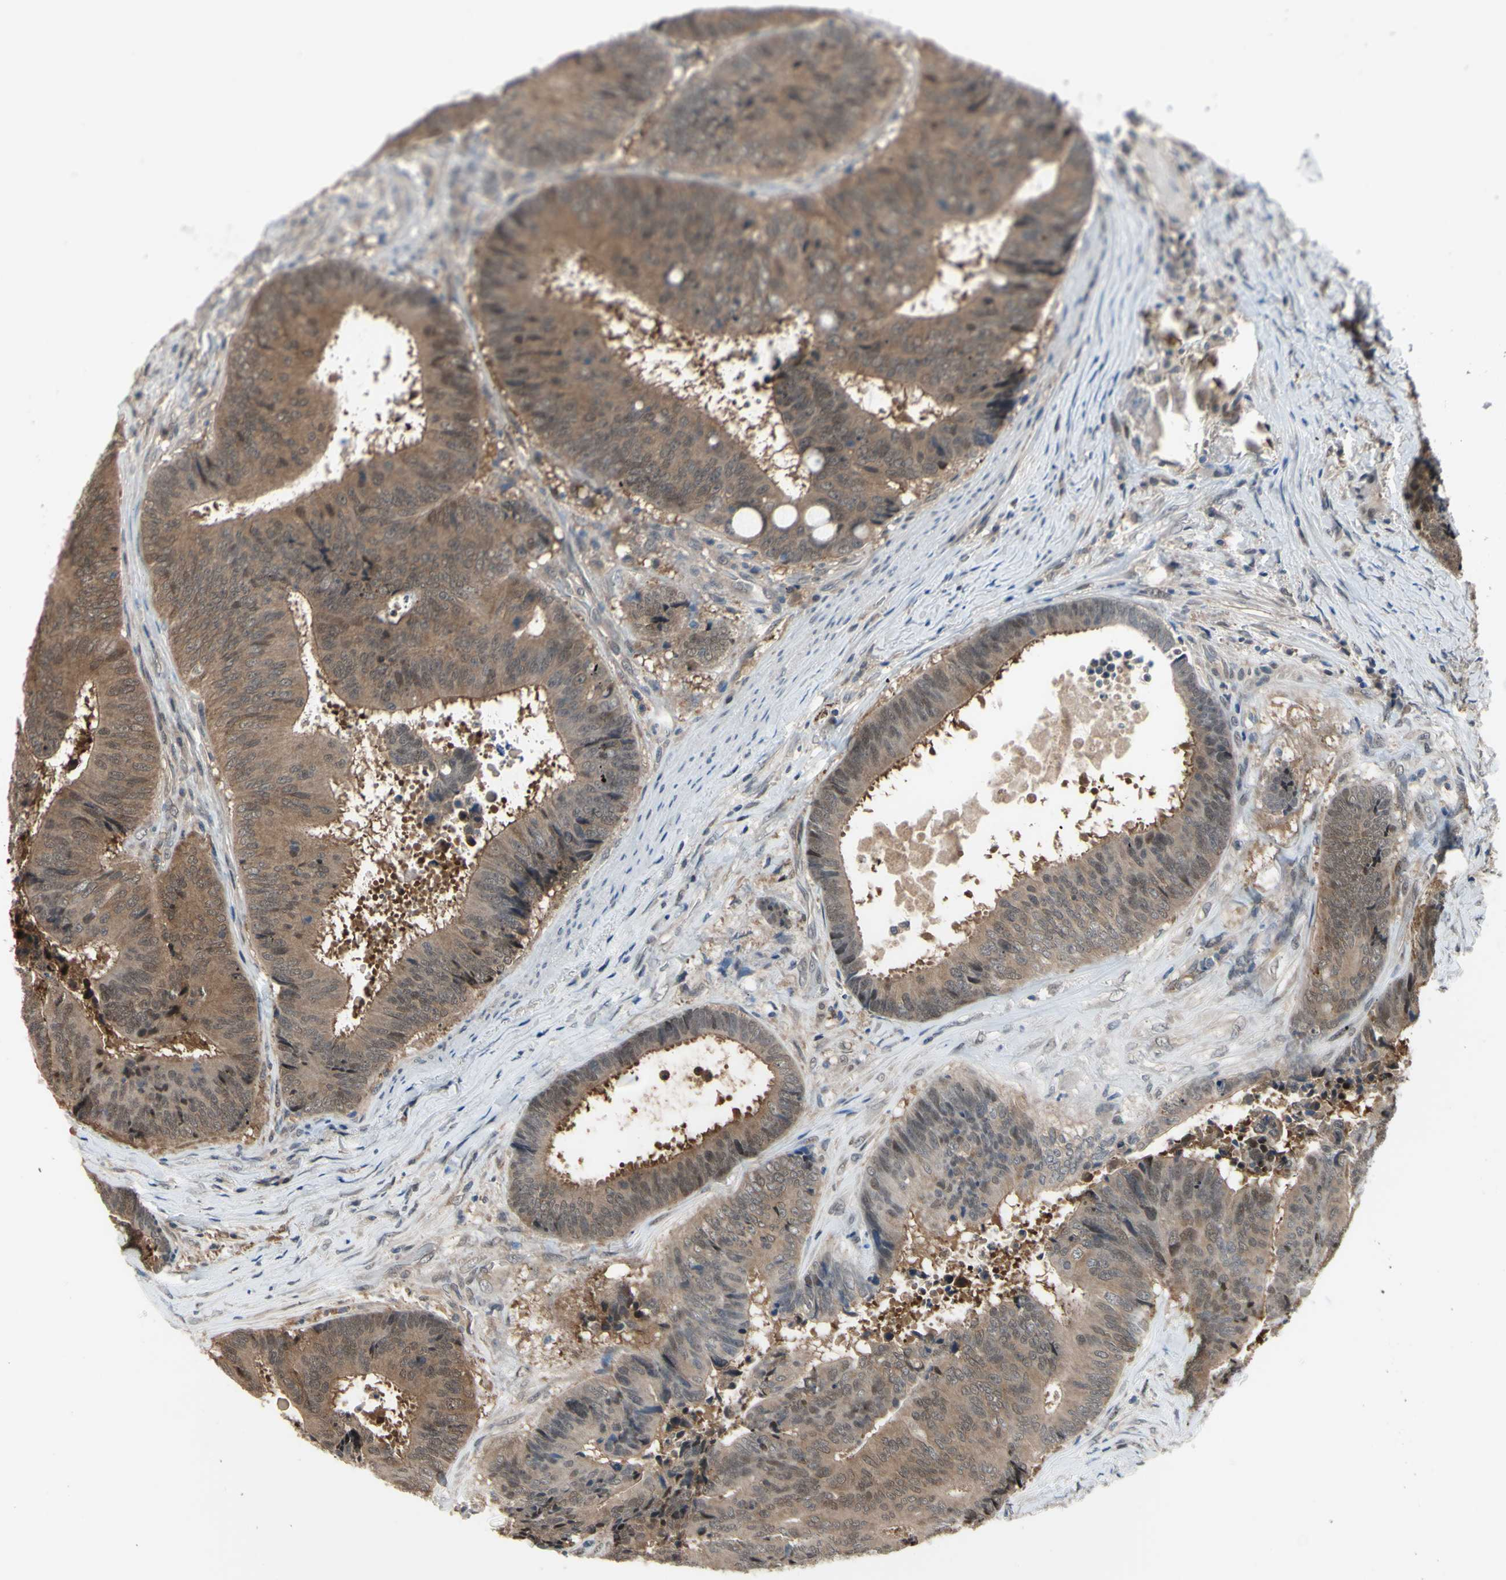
{"staining": {"intensity": "moderate", "quantity": ">75%", "location": "cytoplasmic/membranous,nuclear"}, "tissue": "colorectal cancer", "cell_type": "Tumor cells", "image_type": "cancer", "snomed": [{"axis": "morphology", "description": "Adenocarcinoma, NOS"}, {"axis": "topography", "description": "Rectum"}], "caption": "A brown stain shows moderate cytoplasmic/membranous and nuclear positivity of a protein in colorectal adenocarcinoma tumor cells.", "gene": "HSPA4", "patient": {"sex": "male", "age": 72}}